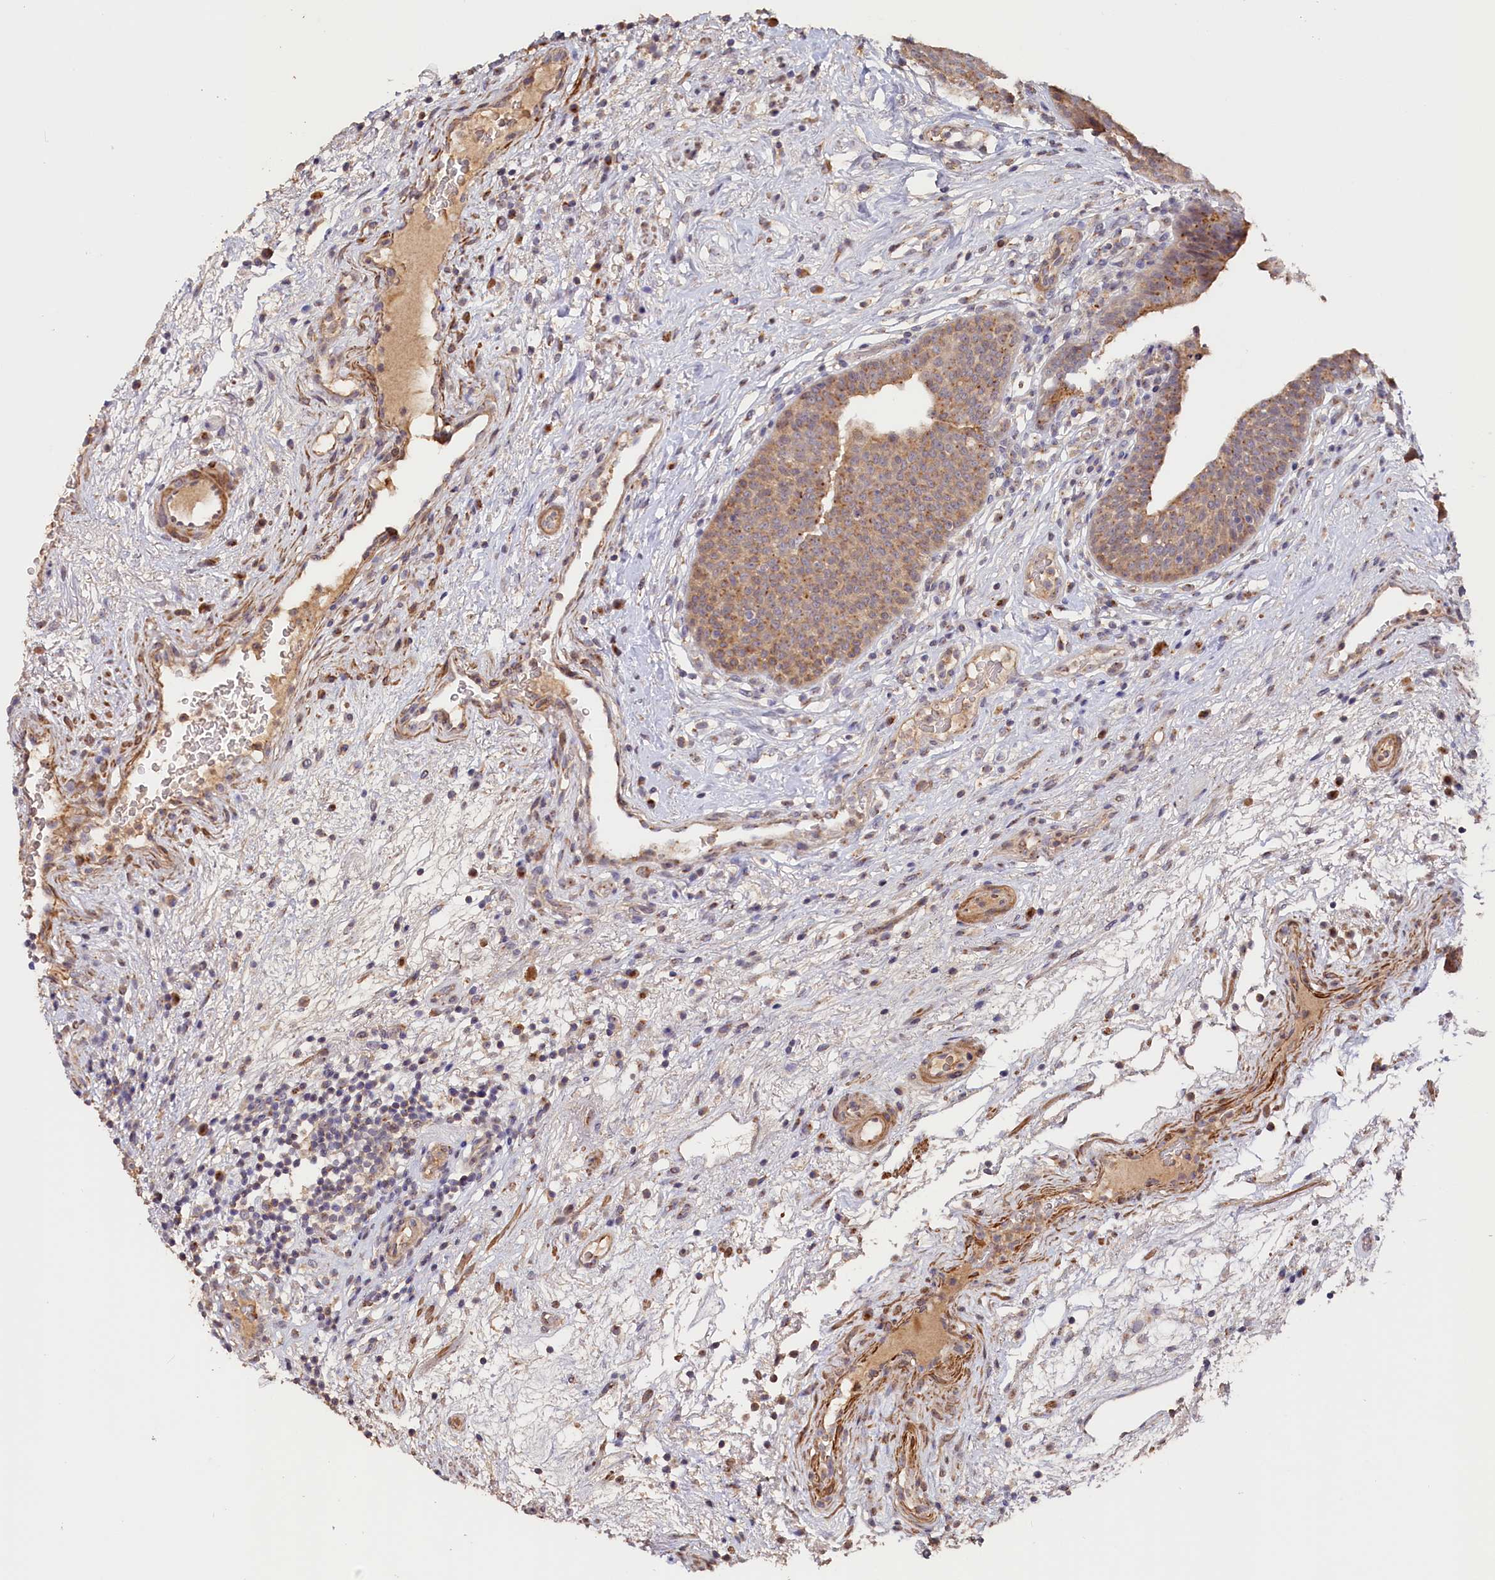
{"staining": {"intensity": "moderate", "quantity": ">75%", "location": "cytoplasmic/membranous"}, "tissue": "urinary bladder", "cell_type": "Urothelial cells", "image_type": "normal", "snomed": [{"axis": "morphology", "description": "Normal tissue, NOS"}, {"axis": "topography", "description": "Urinary bladder"}], "caption": "Moderate cytoplasmic/membranous protein positivity is present in approximately >75% of urothelial cells in urinary bladder. (DAB (3,3'-diaminobenzidine) IHC, brown staining for protein, blue staining for nuclei).", "gene": "TANGO6", "patient": {"sex": "male", "age": 71}}